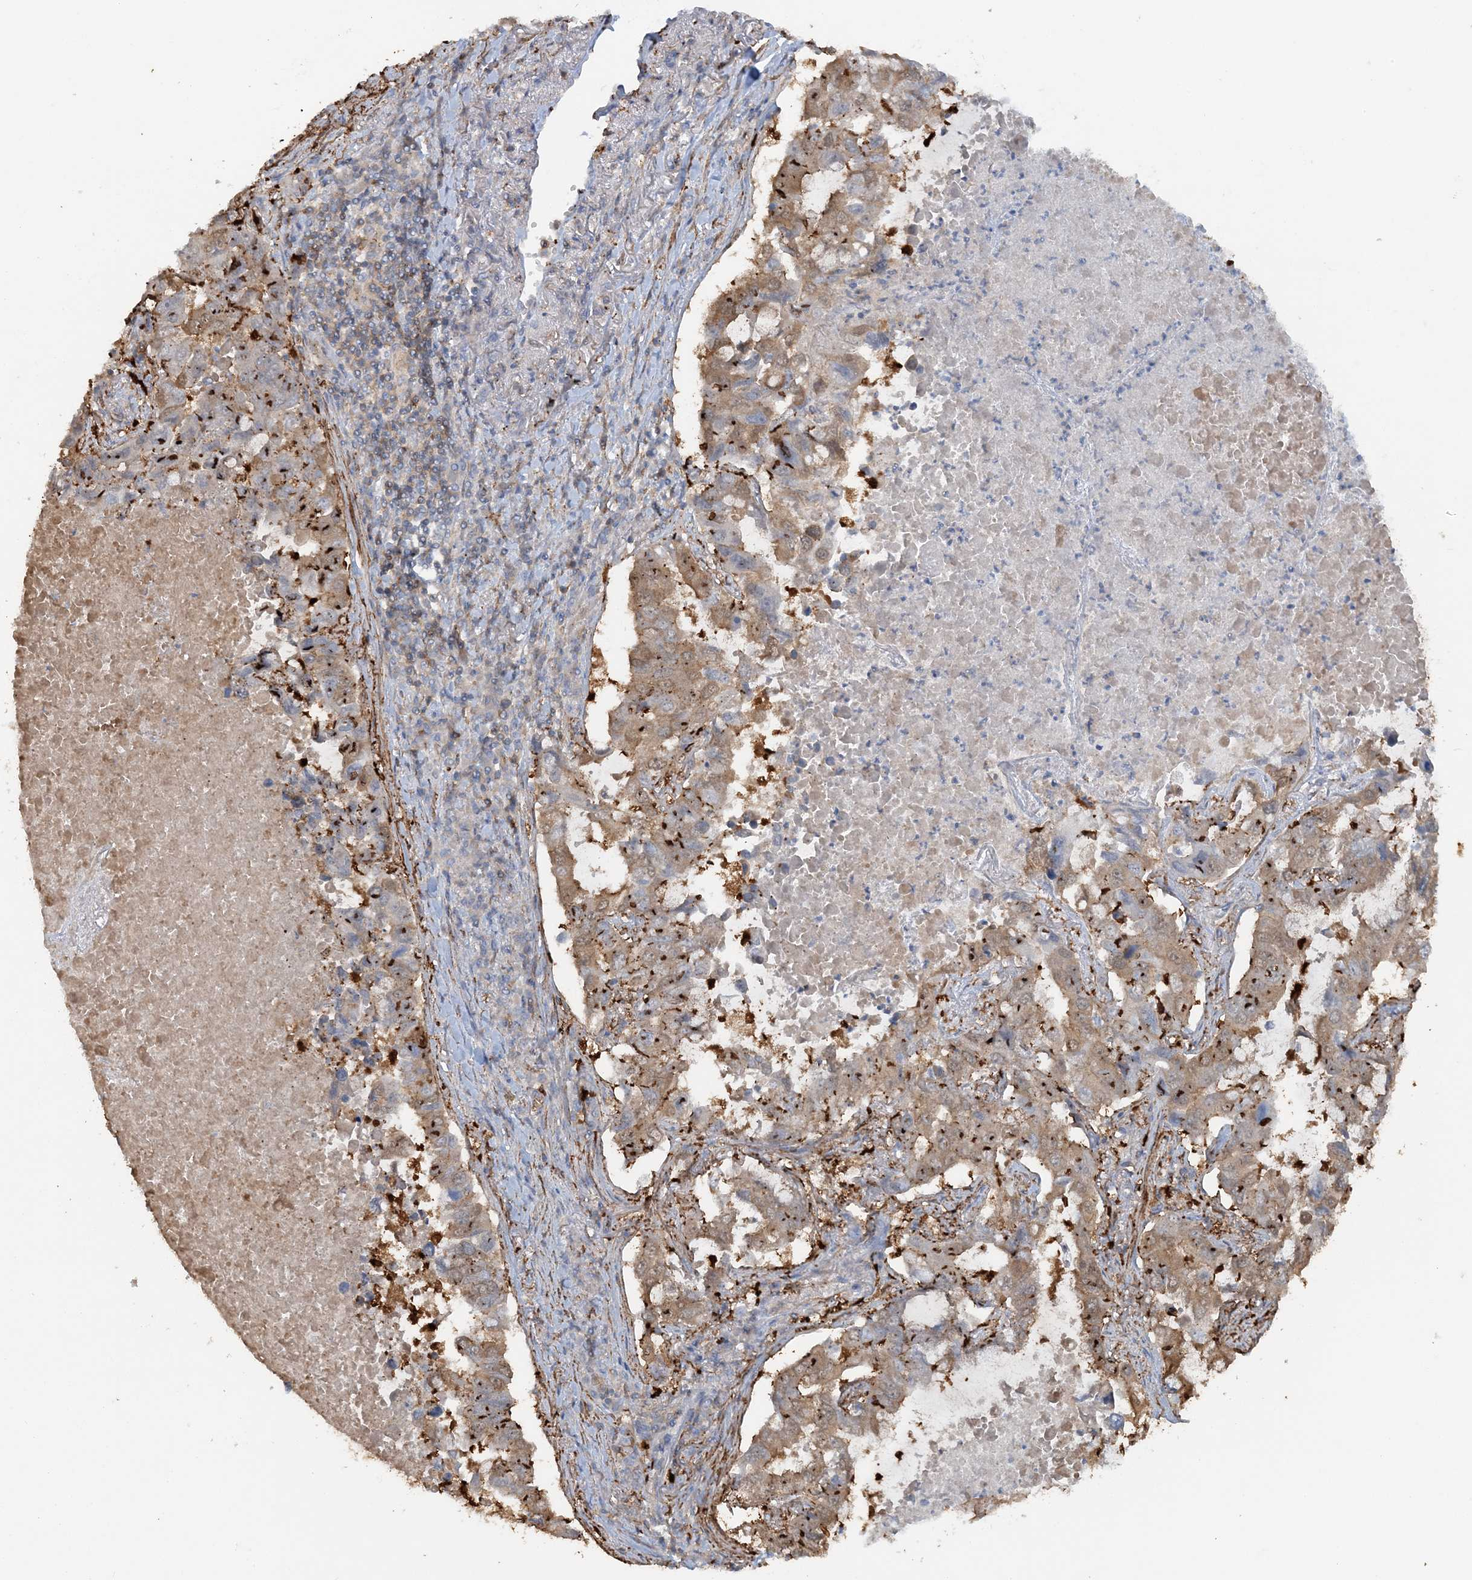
{"staining": {"intensity": "moderate", "quantity": "25%-75%", "location": "cytoplasmic/membranous"}, "tissue": "lung cancer", "cell_type": "Tumor cells", "image_type": "cancer", "snomed": [{"axis": "morphology", "description": "Adenocarcinoma, NOS"}, {"axis": "topography", "description": "Lung"}], "caption": "A high-resolution micrograph shows immunohistochemistry (IHC) staining of lung cancer (adenocarcinoma), which displays moderate cytoplasmic/membranous staining in approximately 25%-75% of tumor cells.", "gene": "DSTN", "patient": {"sex": "male", "age": 64}}